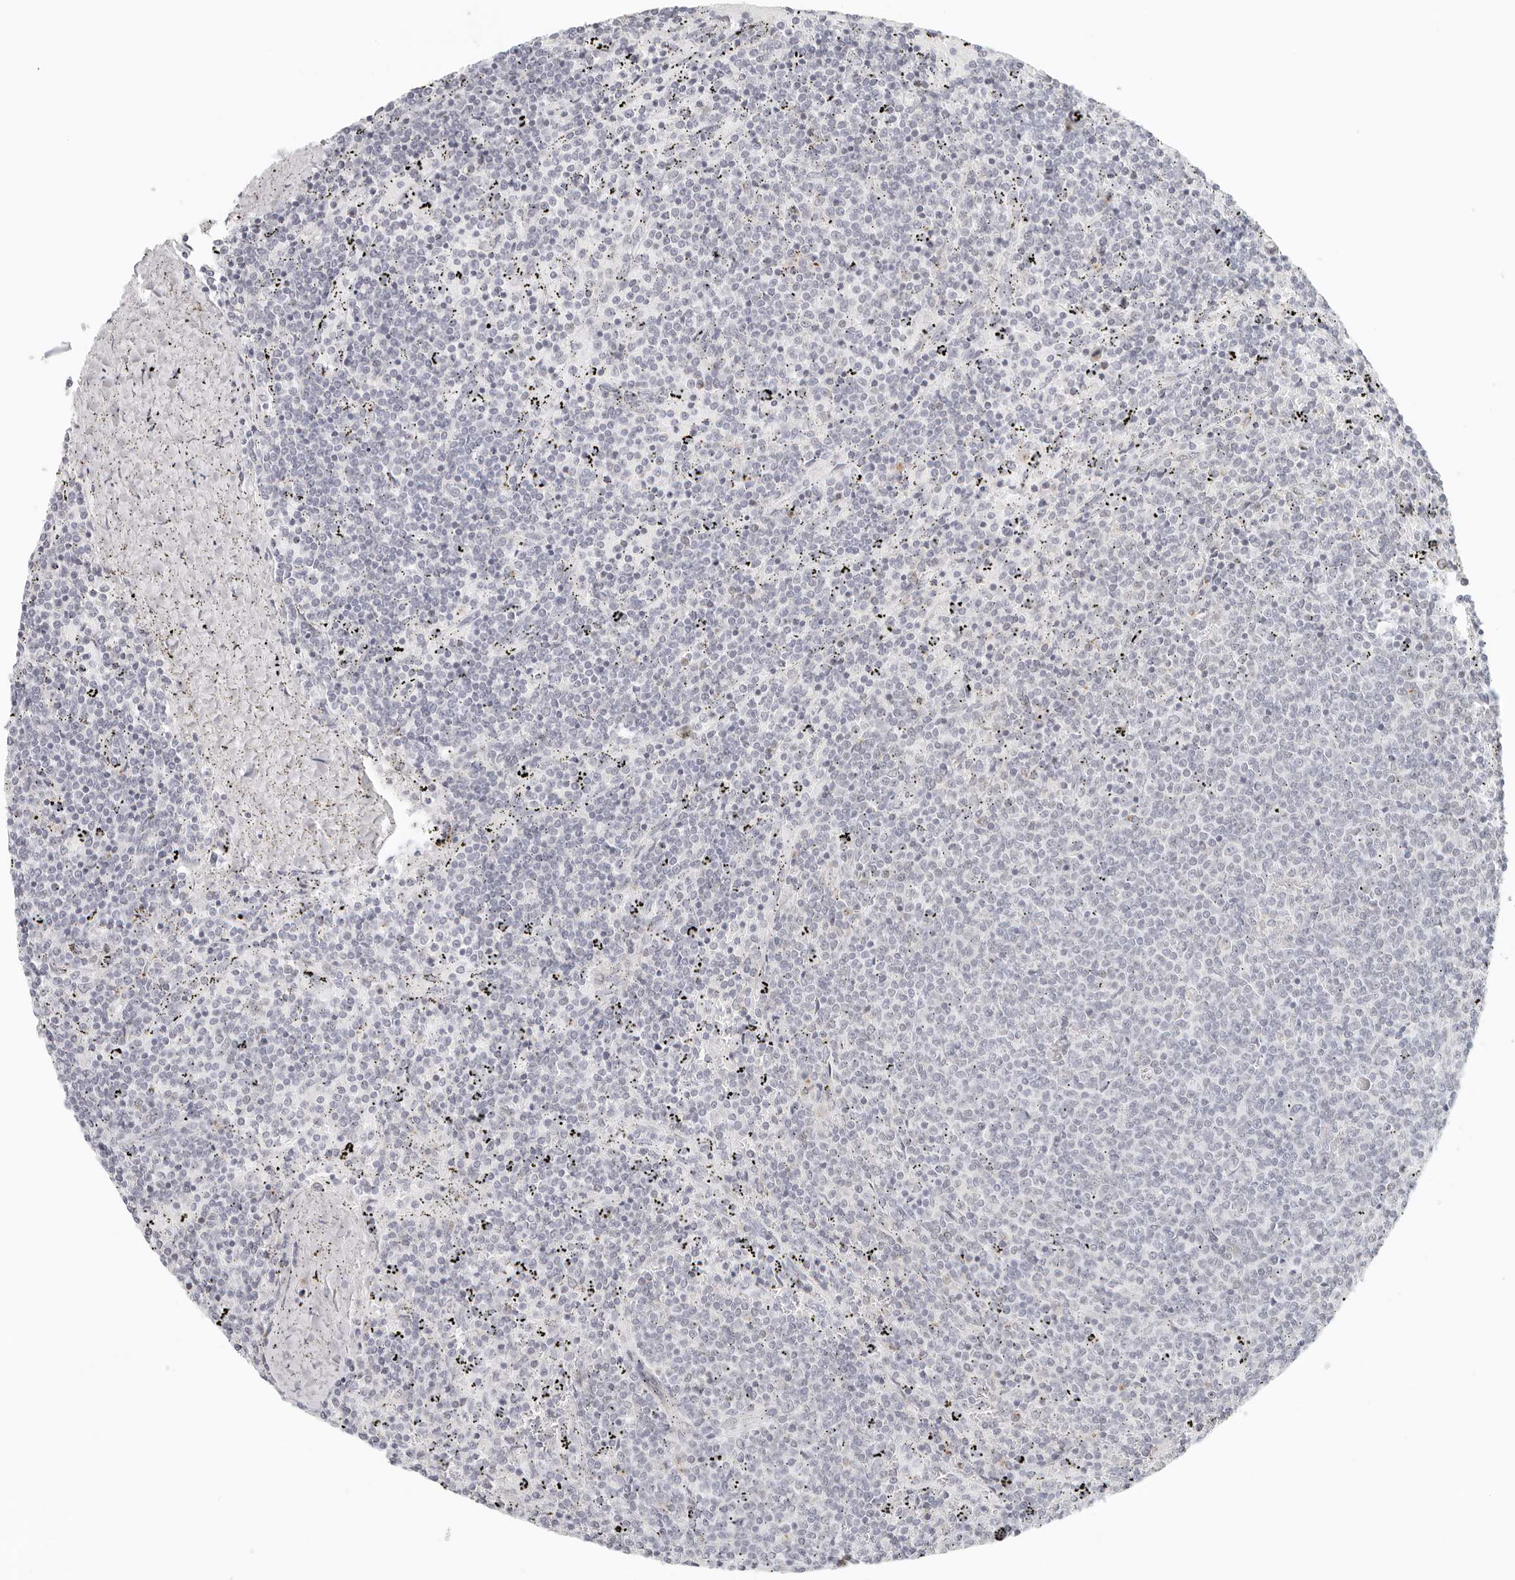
{"staining": {"intensity": "negative", "quantity": "none", "location": "none"}, "tissue": "lymphoma", "cell_type": "Tumor cells", "image_type": "cancer", "snomed": [{"axis": "morphology", "description": "Malignant lymphoma, non-Hodgkin's type, Low grade"}, {"axis": "topography", "description": "Spleen"}], "caption": "Immunohistochemistry (IHC) image of neoplastic tissue: human lymphoma stained with DAB demonstrates no significant protein expression in tumor cells. (DAB (3,3'-diaminobenzidine) immunohistochemistry (IHC) visualized using brightfield microscopy, high magnification).", "gene": "RPS6KC1", "patient": {"sex": "female", "age": 50}}